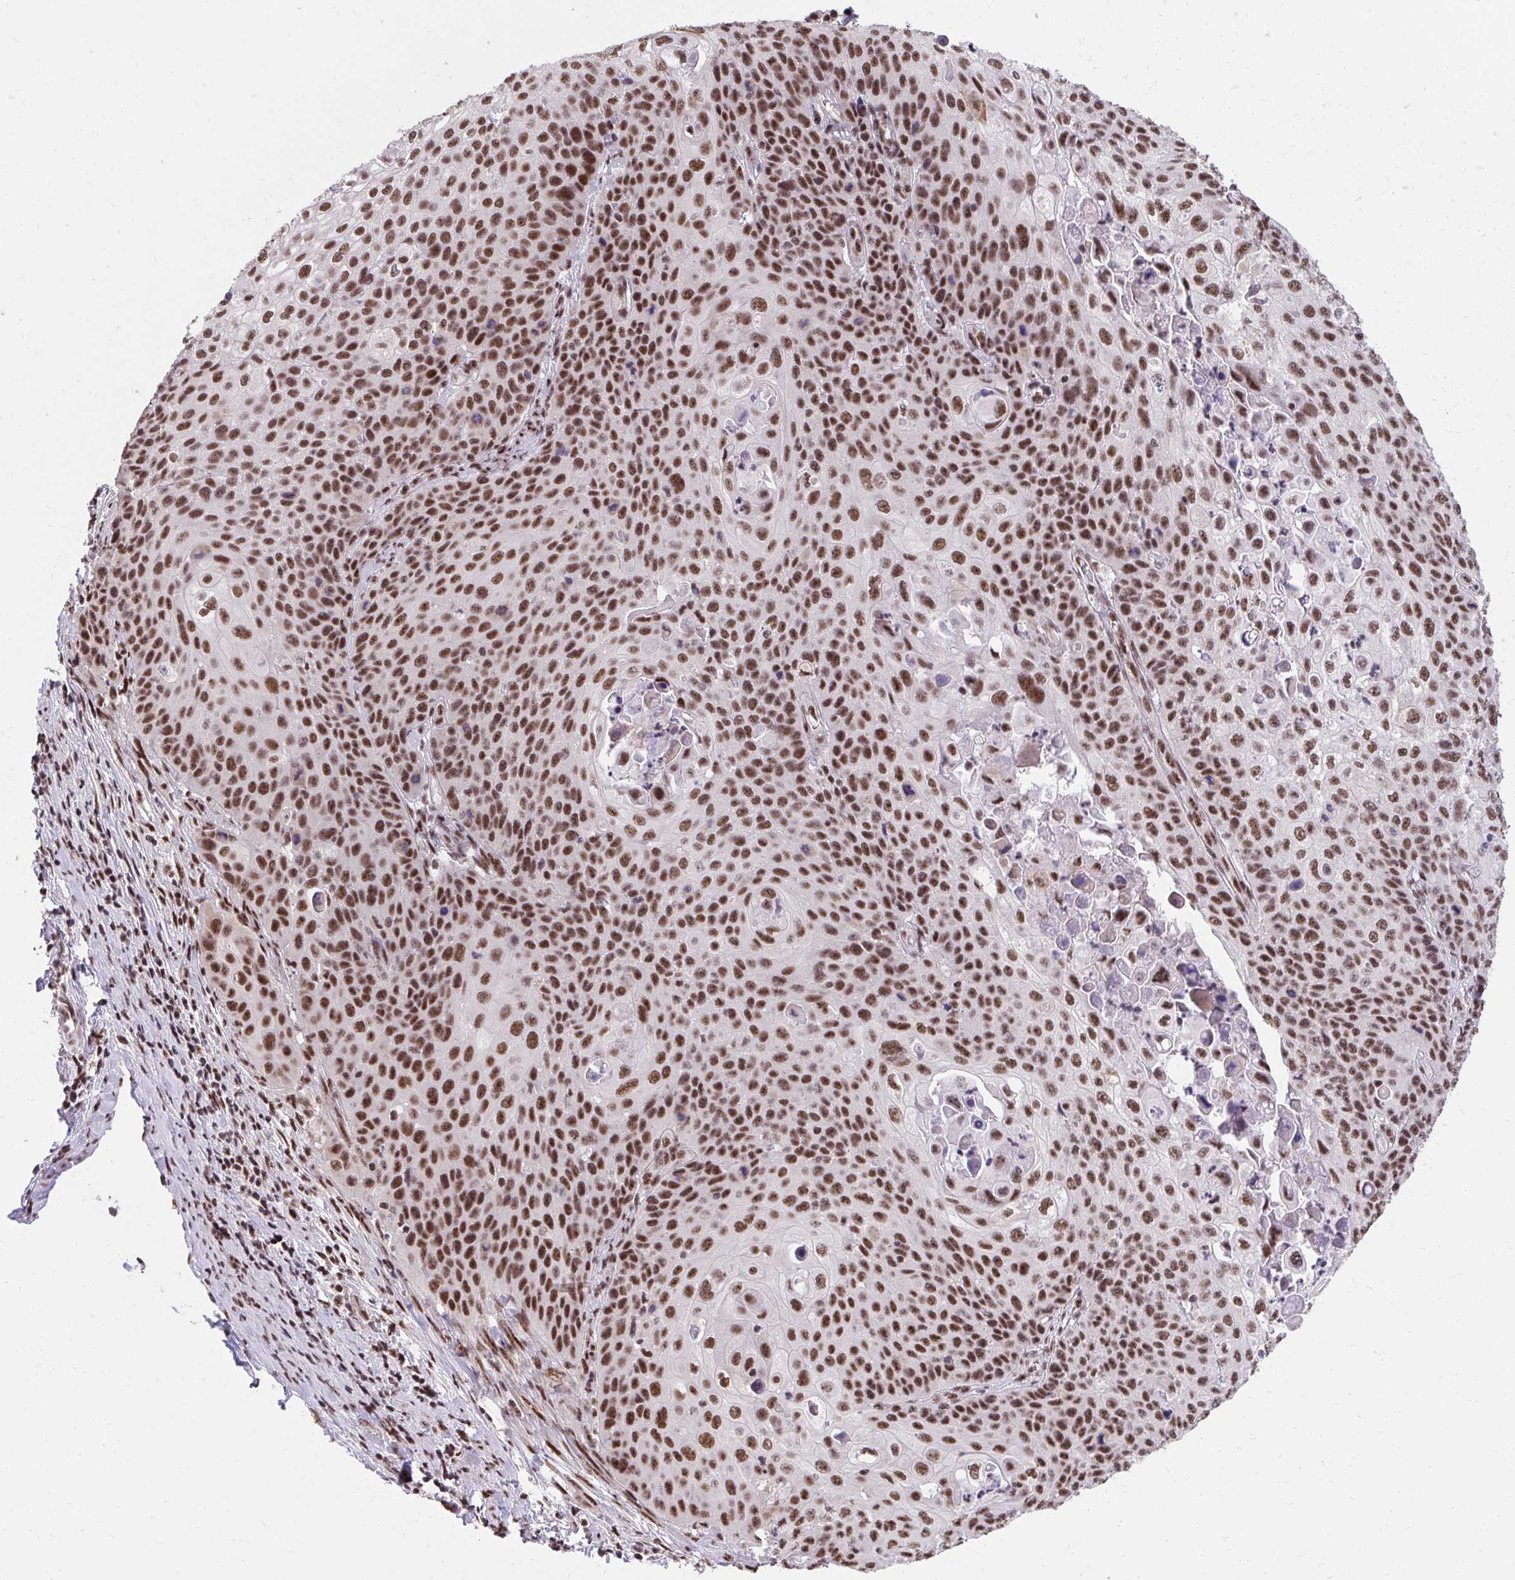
{"staining": {"intensity": "strong", "quantity": ">75%", "location": "nuclear"}, "tissue": "cervical cancer", "cell_type": "Tumor cells", "image_type": "cancer", "snomed": [{"axis": "morphology", "description": "Squamous cell carcinoma, NOS"}, {"axis": "topography", "description": "Cervix"}], "caption": "About >75% of tumor cells in cervical cancer exhibit strong nuclear protein staining as visualized by brown immunohistochemical staining.", "gene": "SYNE4", "patient": {"sex": "female", "age": 65}}